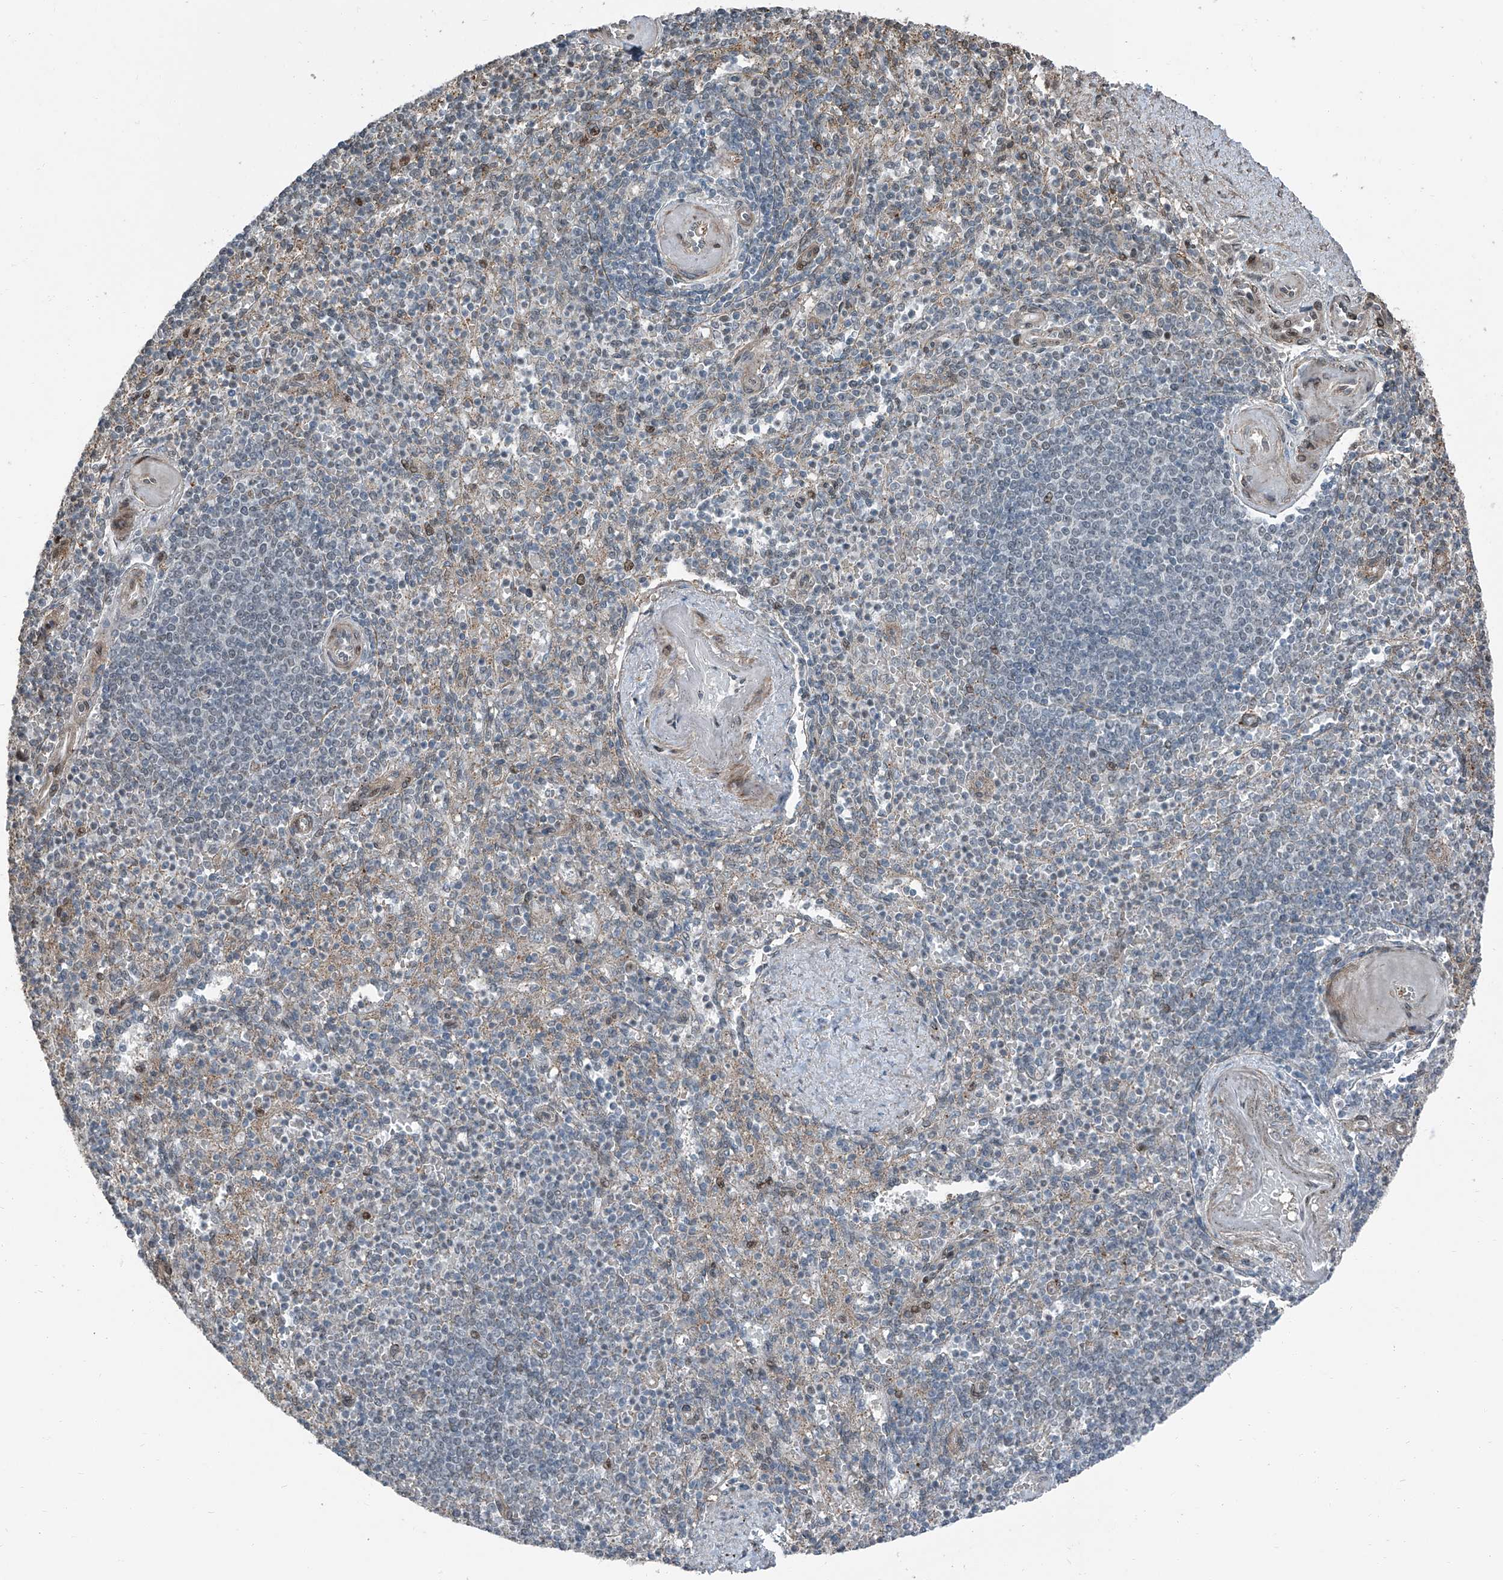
{"staining": {"intensity": "weak", "quantity": "<25%", "location": "nuclear"}, "tissue": "spleen", "cell_type": "Cells in red pulp", "image_type": "normal", "snomed": [{"axis": "morphology", "description": "Normal tissue, NOS"}, {"axis": "topography", "description": "Spleen"}], "caption": "IHC micrograph of benign spleen: human spleen stained with DAB shows no significant protein positivity in cells in red pulp. (Brightfield microscopy of DAB (3,3'-diaminobenzidine) immunohistochemistry at high magnification).", "gene": "ZNF570", "patient": {"sex": "female", "age": 74}}